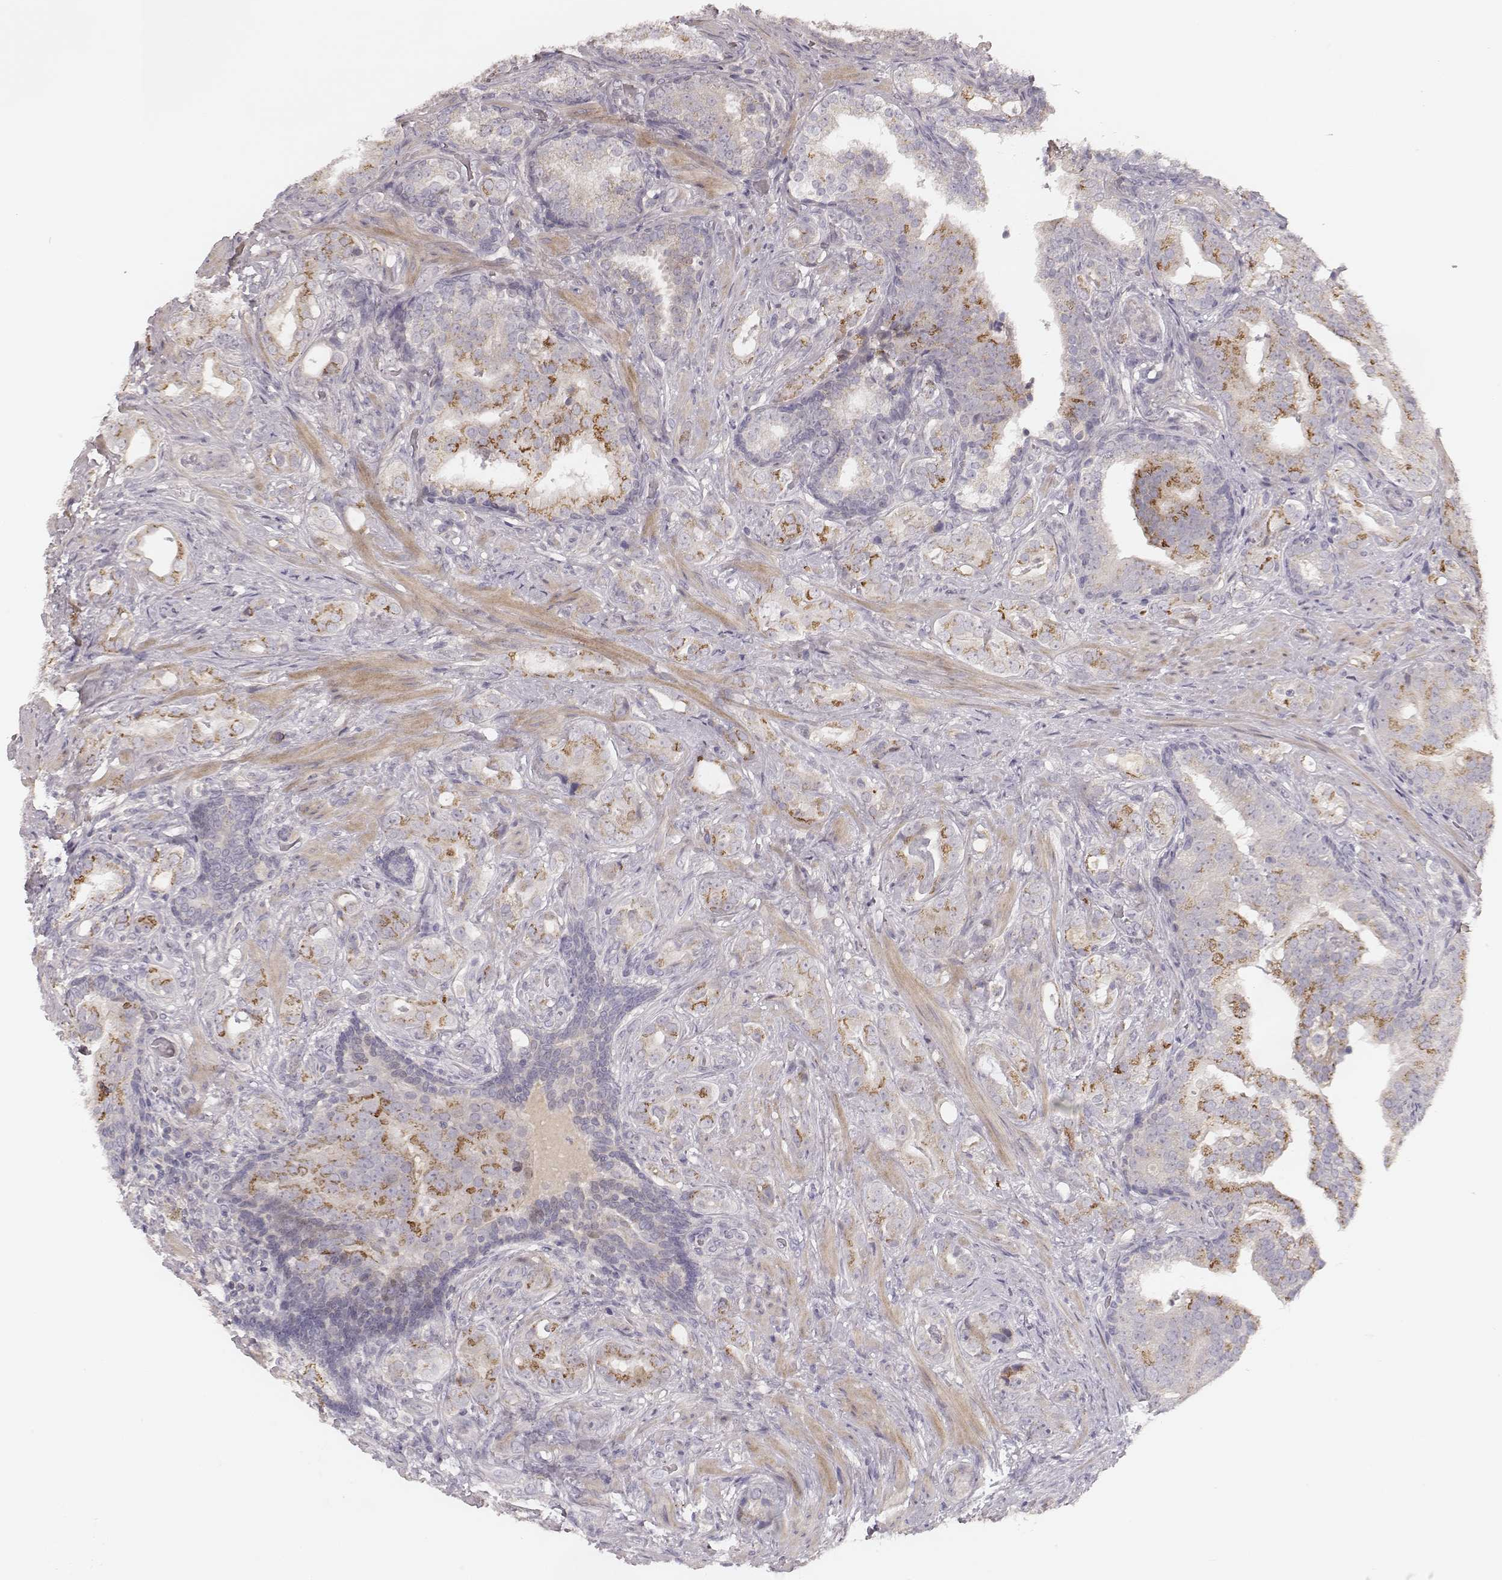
{"staining": {"intensity": "moderate", "quantity": ">75%", "location": "cytoplasmic/membranous"}, "tissue": "prostate cancer", "cell_type": "Tumor cells", "image_type": "cancer", "snomed": [{"axis": "morphology", "description": "Adenocarcinoma, NOS"}, {"axis": "topography", "description": "Prostate"}], "caption": "Human prostate adenocarcinoma stained with a protein marker displays moderate staining in tumor cells.", "gene": "SDCBP2", "patient": {"sex": "male", "age": 57}}